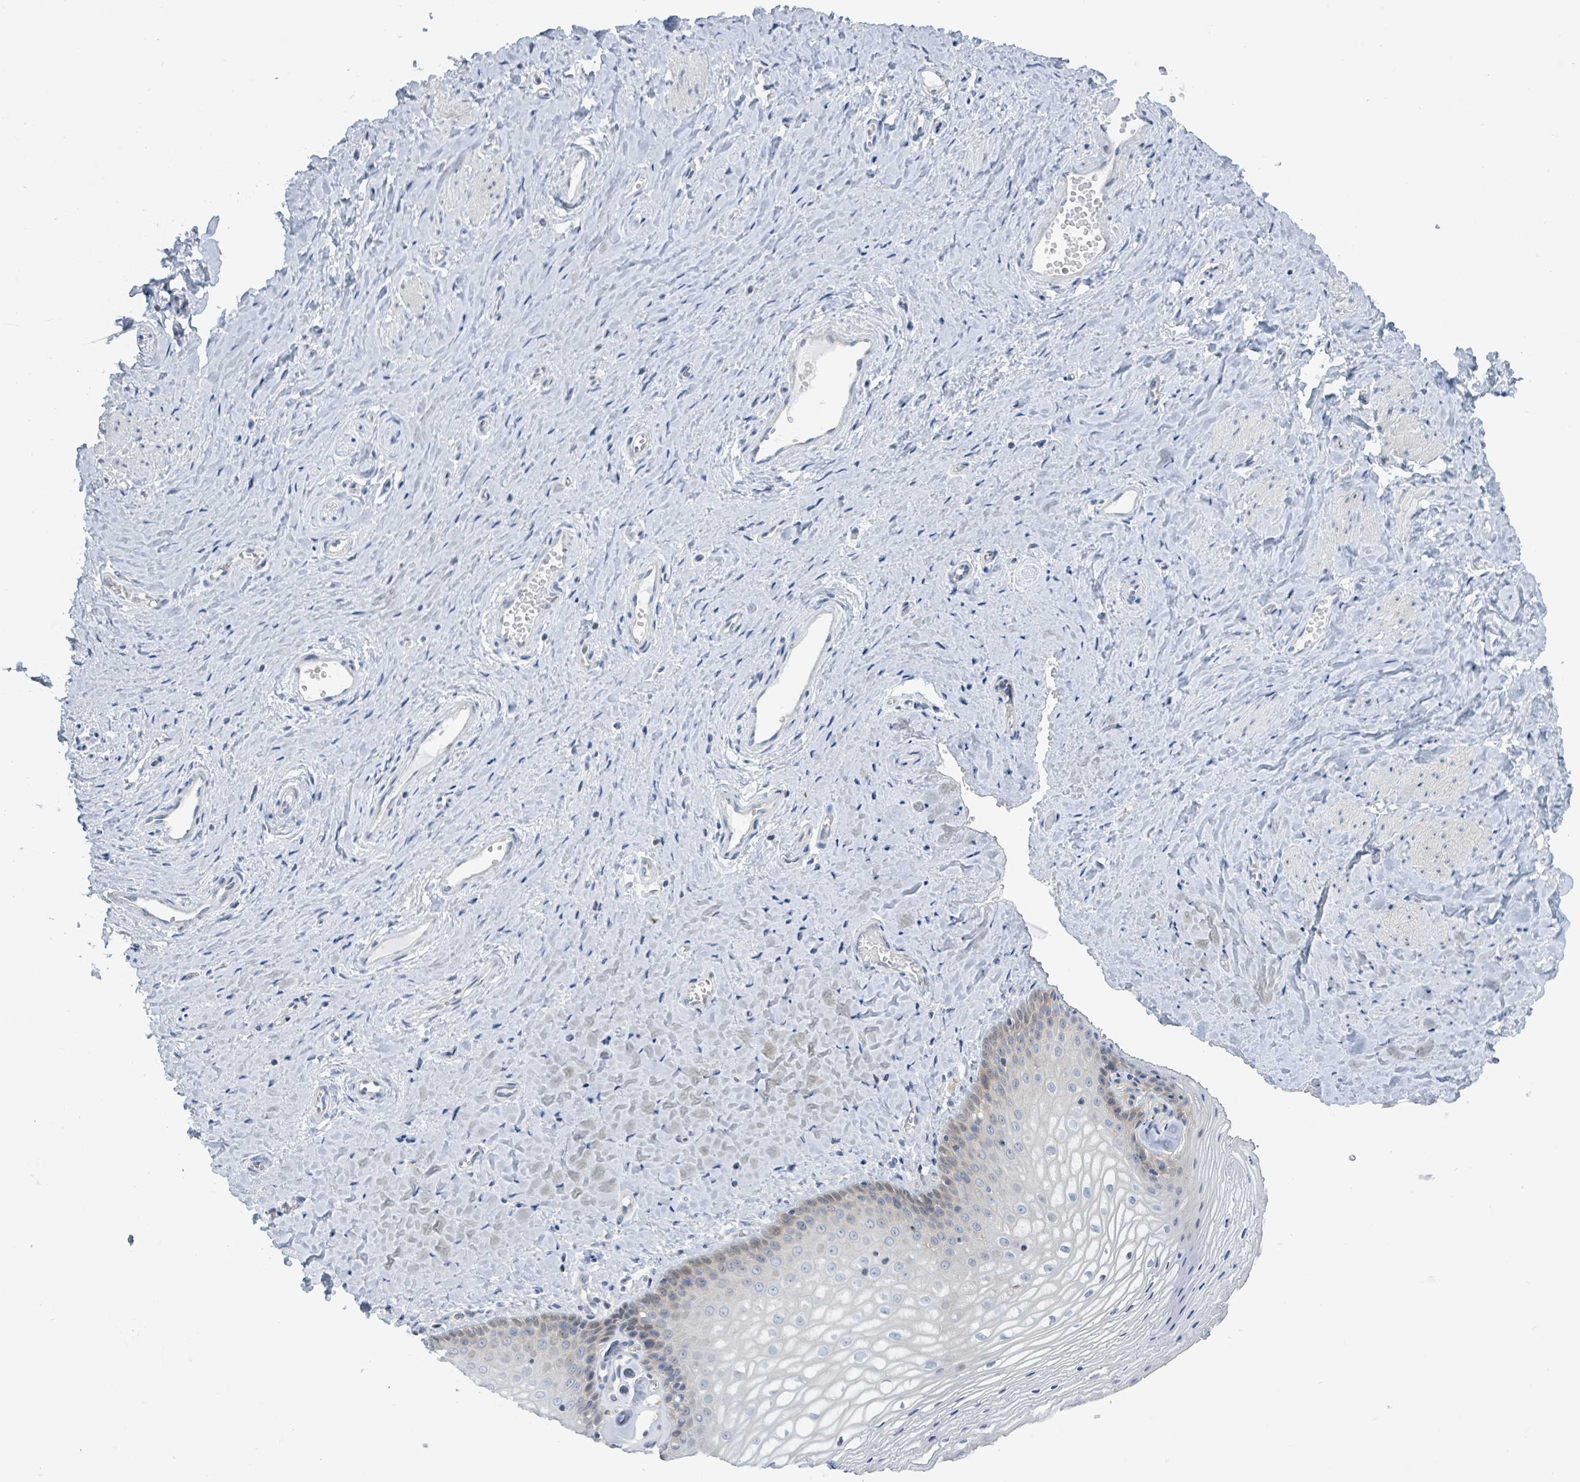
{"staining": {"intensity": "moderate", "quantity": "<25%", "location": "cytoplasmic/membranous,nuclear"}, "tissue": "vagina", "cell_type": "Squamous epithelial cells", "image_type": "normal", "snomed": [{"axis": "morphology", "description": "Normal tissue, NOS"}, {"axis": "topography", "description": "Vagina"}], "caption": "Protein expression analysis of benign human vagina reveals moderate cytoplasmic/membranous,nuclear staining in approximately <25% of squamous epithelial cells.", "gene": "DGKZ", "patient": {"sex": "female", "age": 65}}